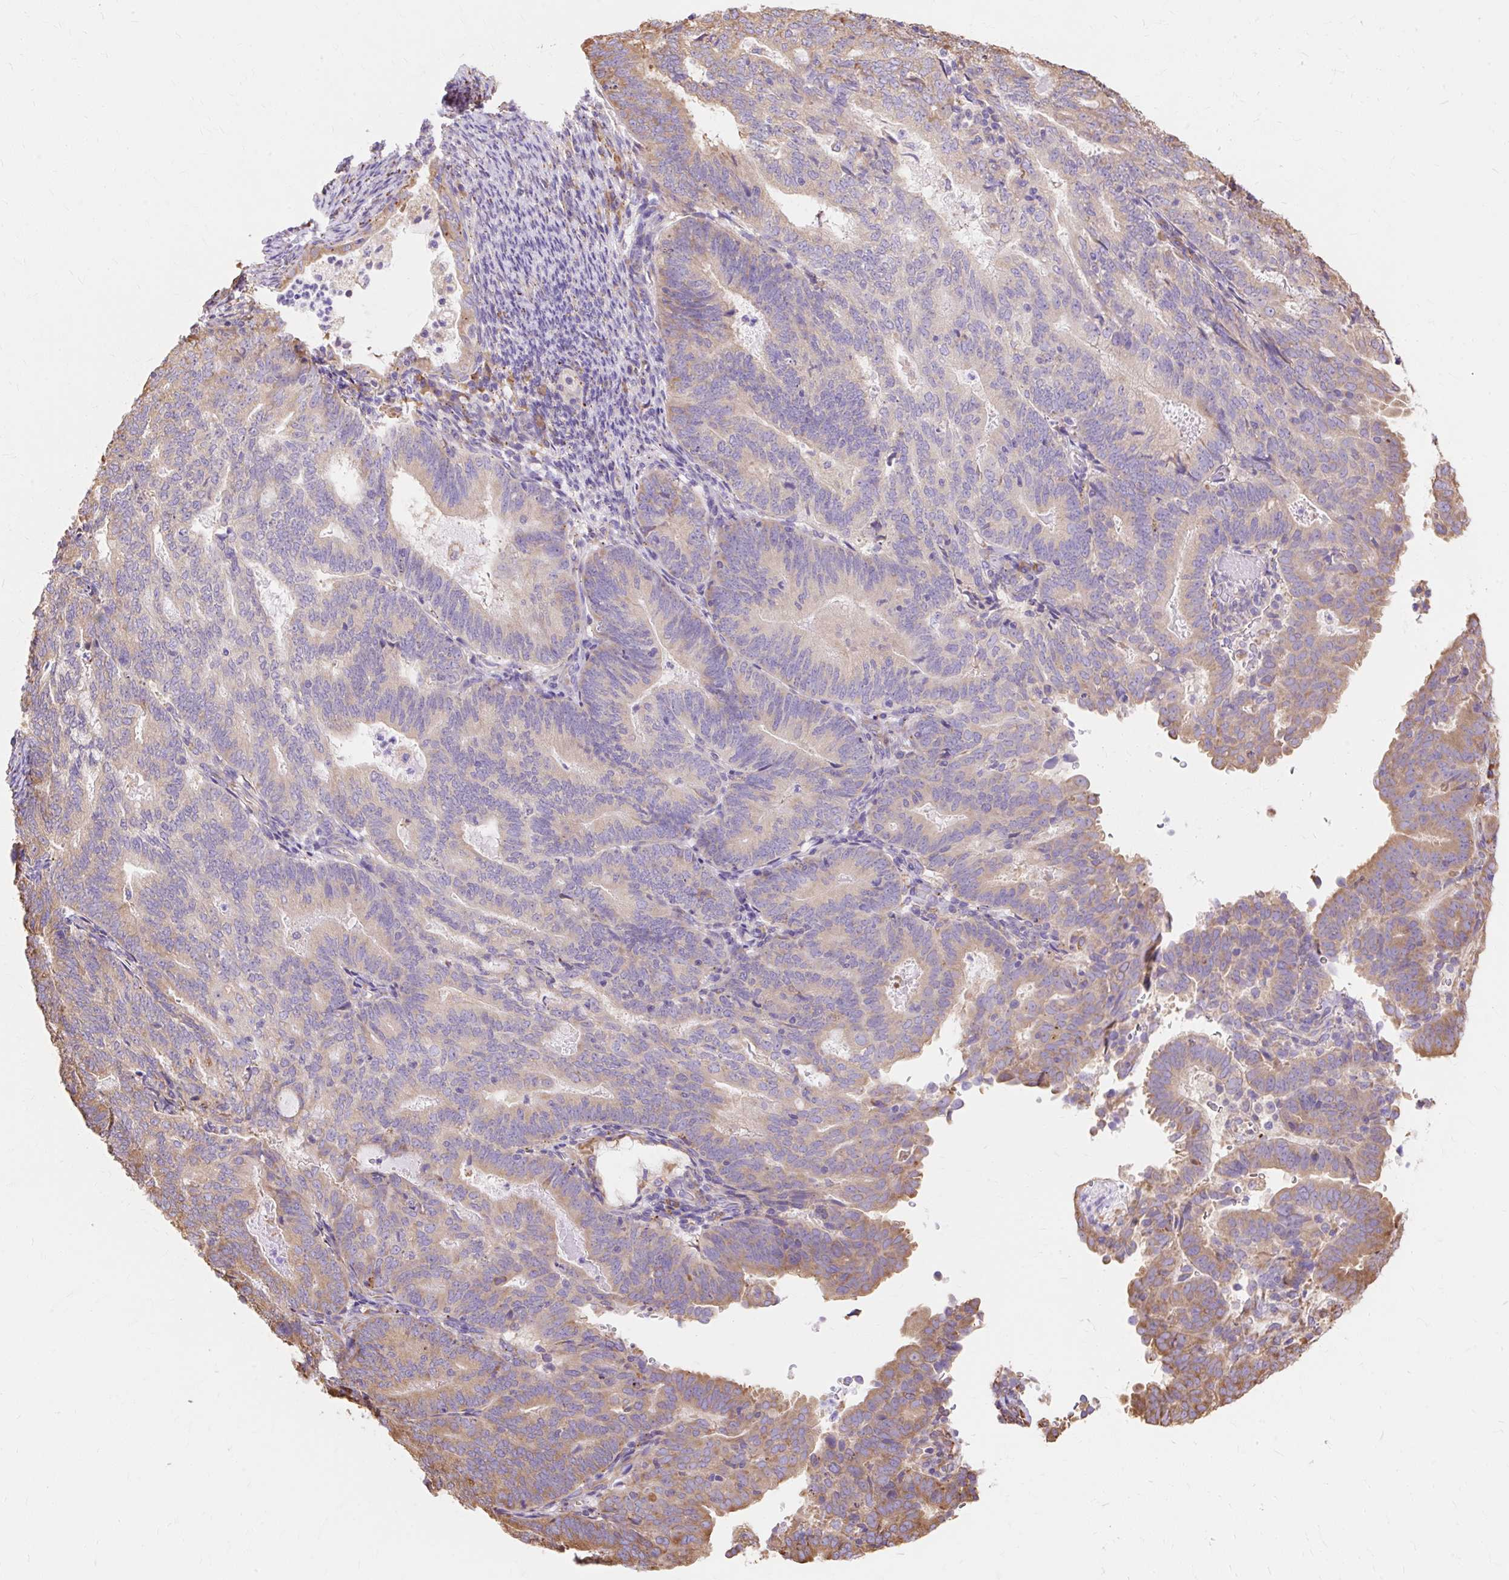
{"staining": {"intensity": "moderate", "quantity": "<25%", "location": "cytoplasmic/membranous"}, "tissue": "endometrial cancer", "cell_type": "Tumor cells", "image_type": "cancer", "snomed": [{"axis": "morphology", "description": "Adenocarcinoma, NOS"}, {"axis": "topography", "description": "Endometrium"}], "caption": "The image displays immunohistochemical staining of endometrial adenocarcinoma. There is moderate cytoplasmic/membranous positivity is identified in about <25% of tumor cells.", "gene": "RPS17", "patient": {"sex": "female", "age": 70}}